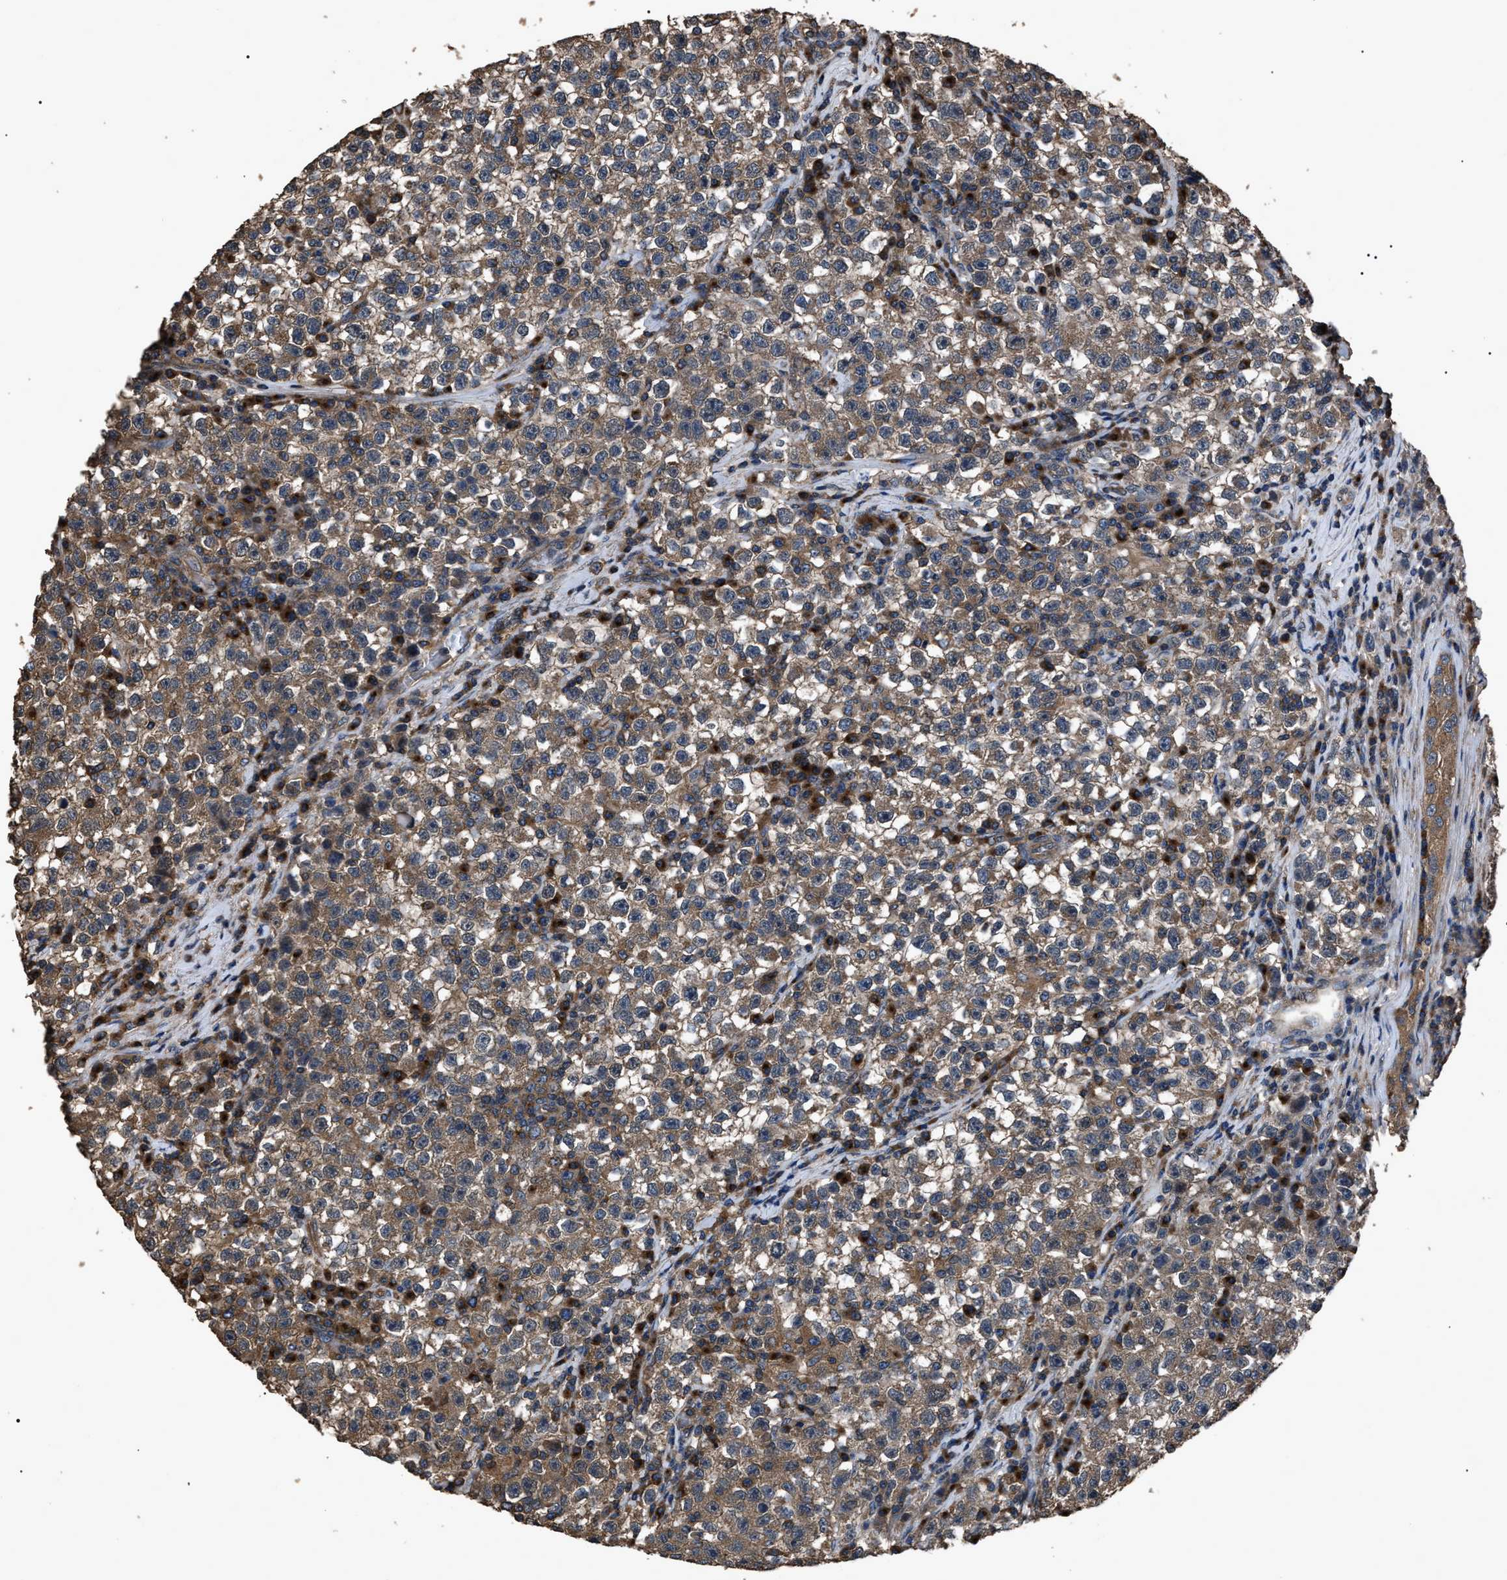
{"staining": {"intensity": "moderate", "quantity": ">75%", "location": "cytoplasmic/membranous"}, "tissue": "testis cancer", "cell_type": "Tumor cells", "image_type": "cancer", "snomed": [{"axis": "morphology", "description": "Seminoma, NOS"}, {"axis": "topography", "description": "Testis"}], "caption": "Human seminoma (testis) stained with a protein marker reveals moderate staining in tumor cells.", "gene": "RNF216", "patient": {"sex": "male", "age": 22}}